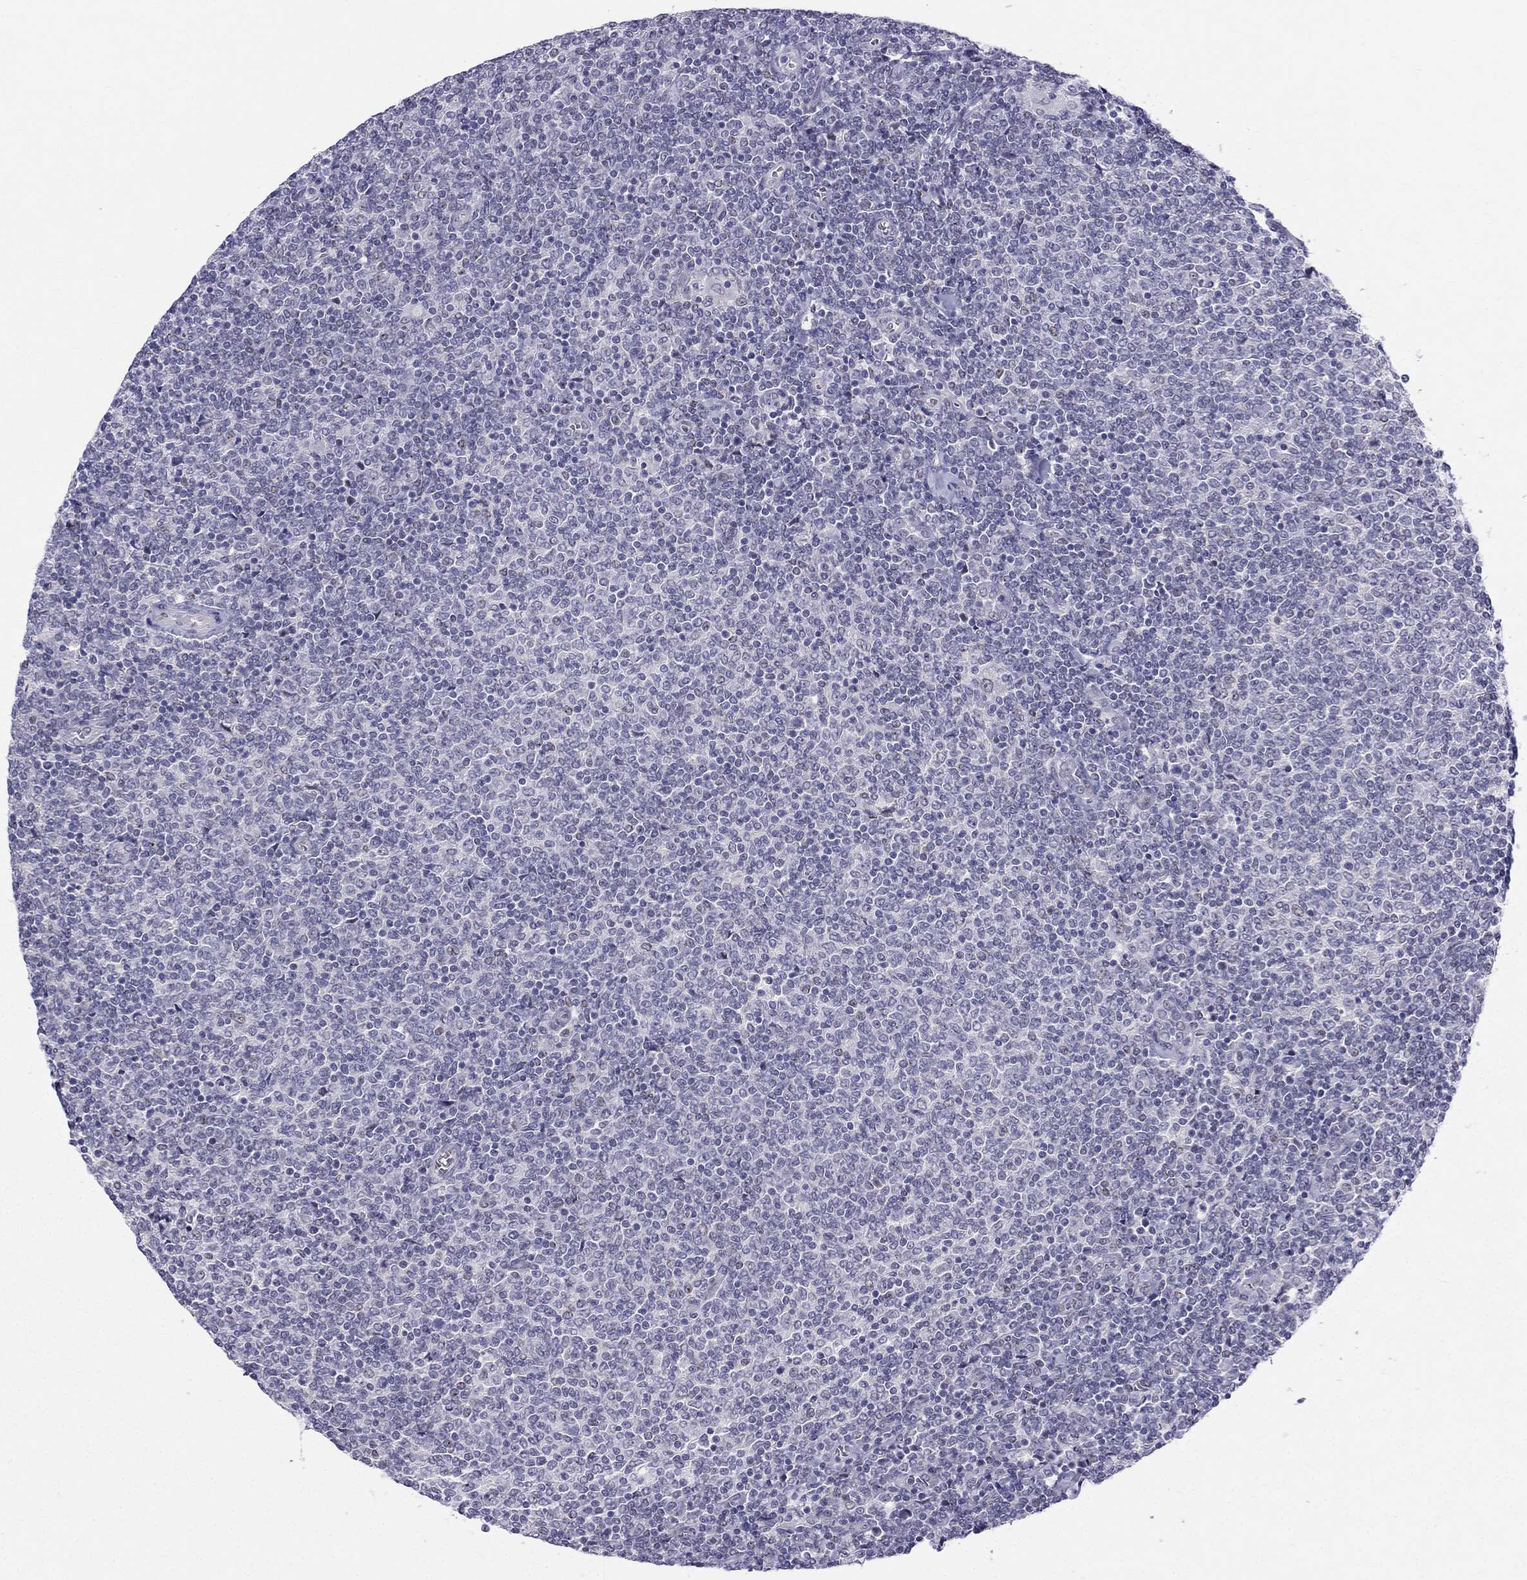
{"staining": {"intensity": "negative", "quantity": "none", "location": "none"}, "tissue": "lymphoma", "cell_type": "Tumor cells", "image_type": "cancer", "snomed": [{"axis": "morphology", "description": "Malignant lymphoma, non-Hodgkin's type, Low grade"}, {"axis": "topography", "description": "Lymph node"}], "caption": "Immunohistochemistry of low-grade malignant lymphoma, non-Hodgkin's type shows no positivity in tumor cells.", "gene": "BAG5", "patient": {"sex": "male", "age": 52}}